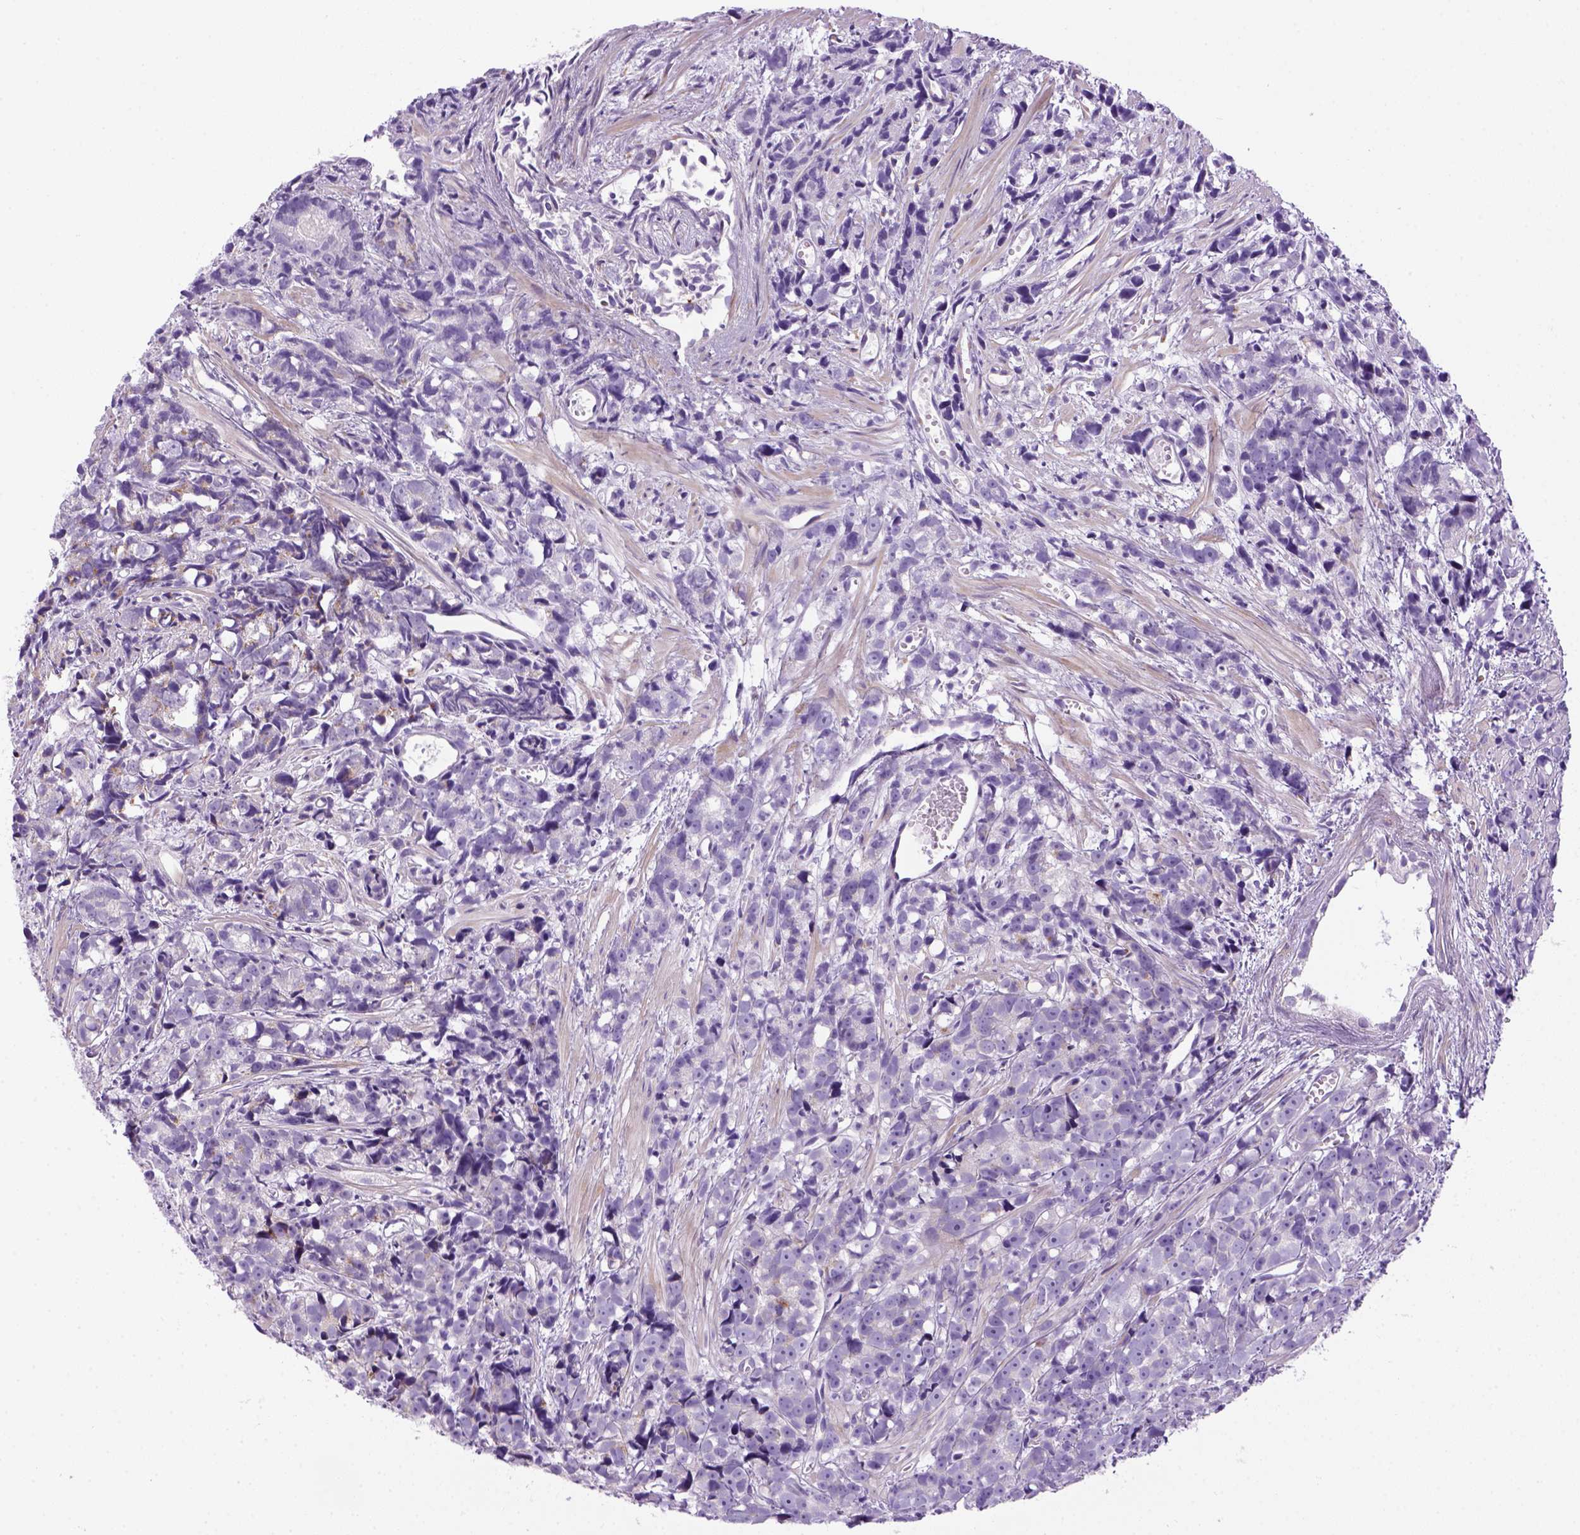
{"staining": {"intensity": "negative", "quantity": "none", "location": "none"}, "tissue": "prostate cancer", "cell_type": "Tumor cells", "image_type": "cancer", "snomed": [{"axis": "morphology", "description": "Adenocarcinoma, High grade"}, {"axis": "topography", "description": "Prostate"}], "caption": "DAB immunohistochemical staining of adenocarcinoma (high-grade) (prostate) shows no significant staining in tumor cells.", "gene": "DNAH11", "patient": {"sex": "male", "age": 77}}